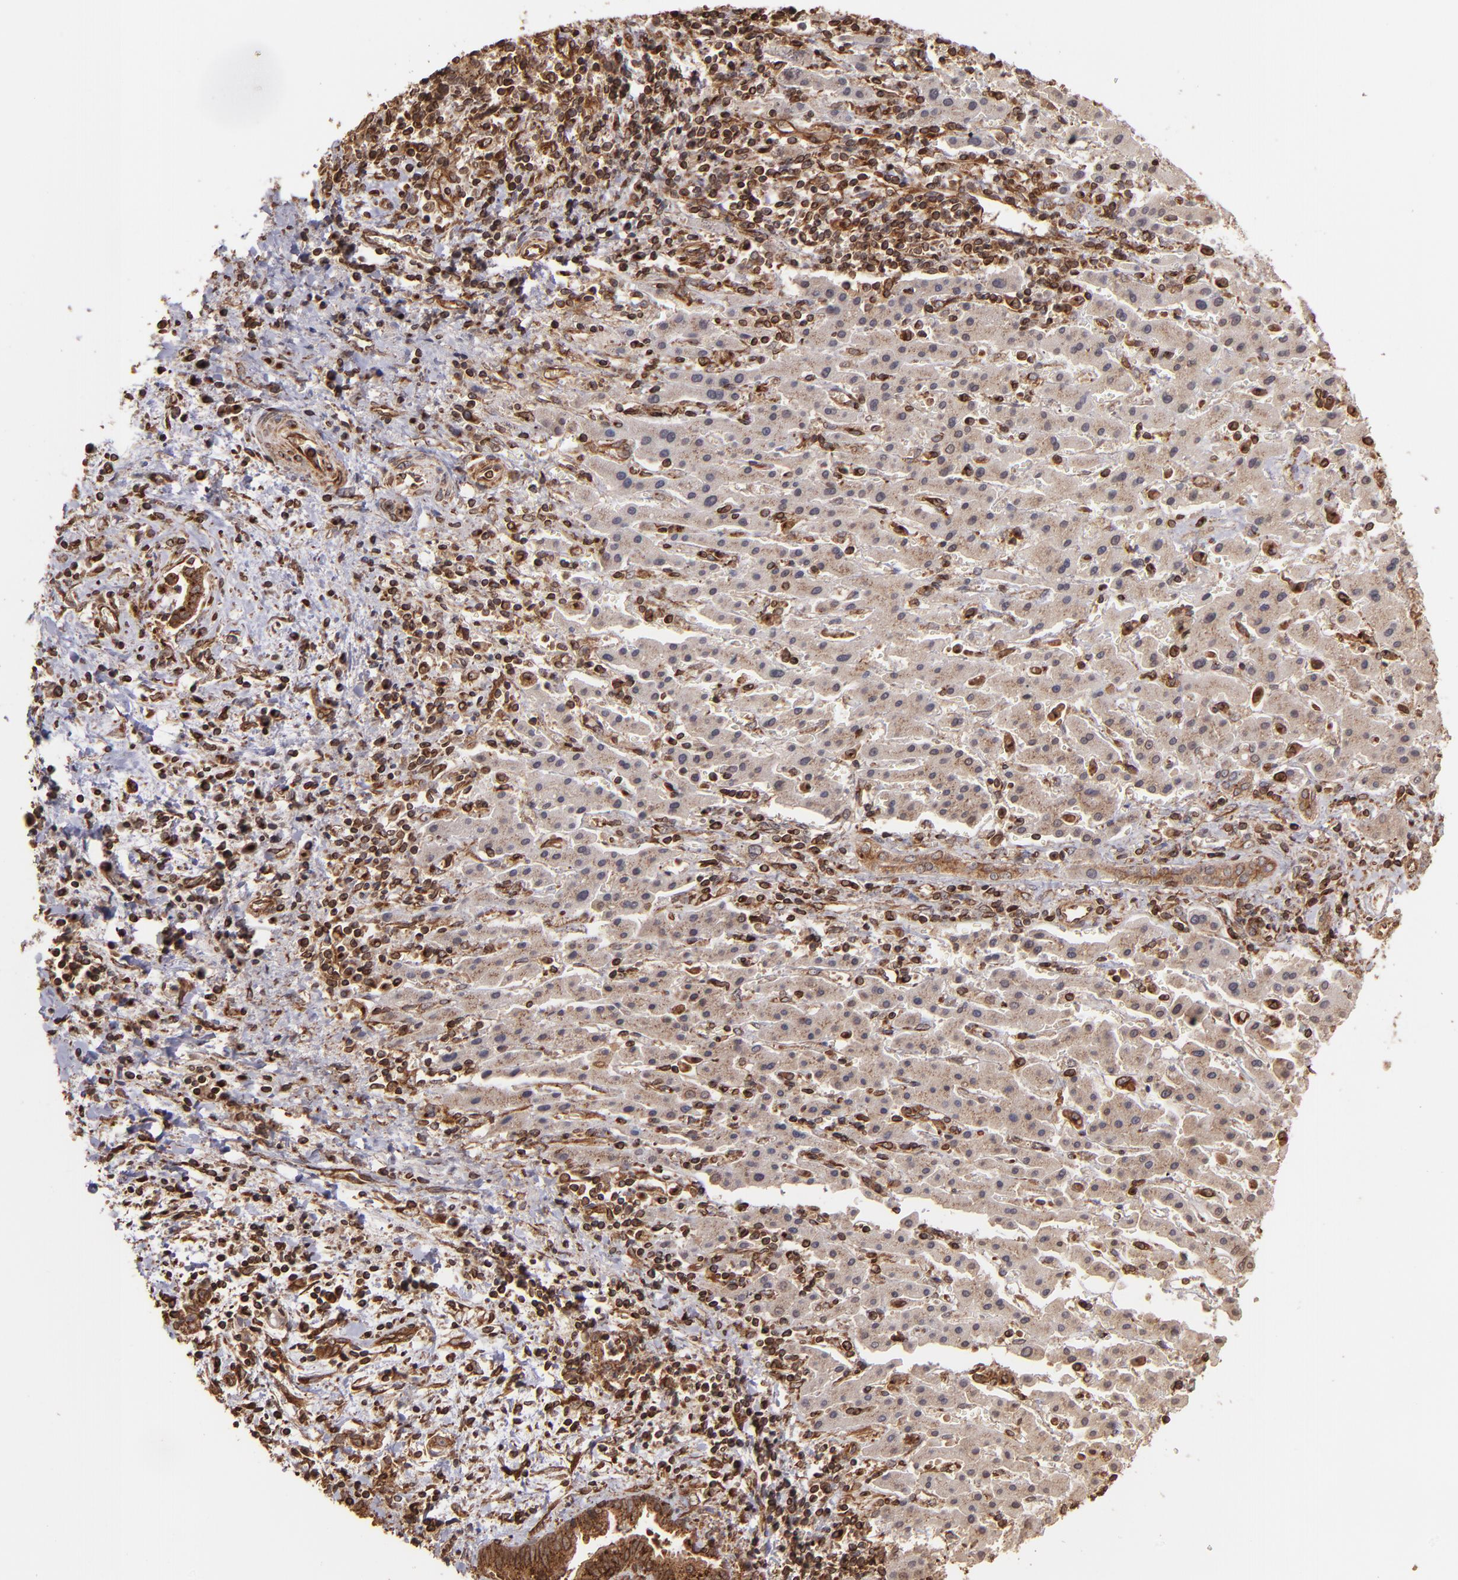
{"staining": {"intensity": "moderate", "quantity": ">75%", "location": "cytoplasmic/membranous"}, "tissue": "liver cancer", "cell_type": "Tumor cells", "image_type": "cancer", "snomed": [{"axis": "morphology", "description": "Cholangiocarcinoma"}, {"axis": "topography", "description": "Liver"}], "caption": "Human liver cholangiocarcinoma stained for a protein (brown) displays moderate cytoplasmic/membranous positive staining in about >75% of tumor cells.", "gene": "TRIP11", "patient": {"sex": "male", "age": 57}}